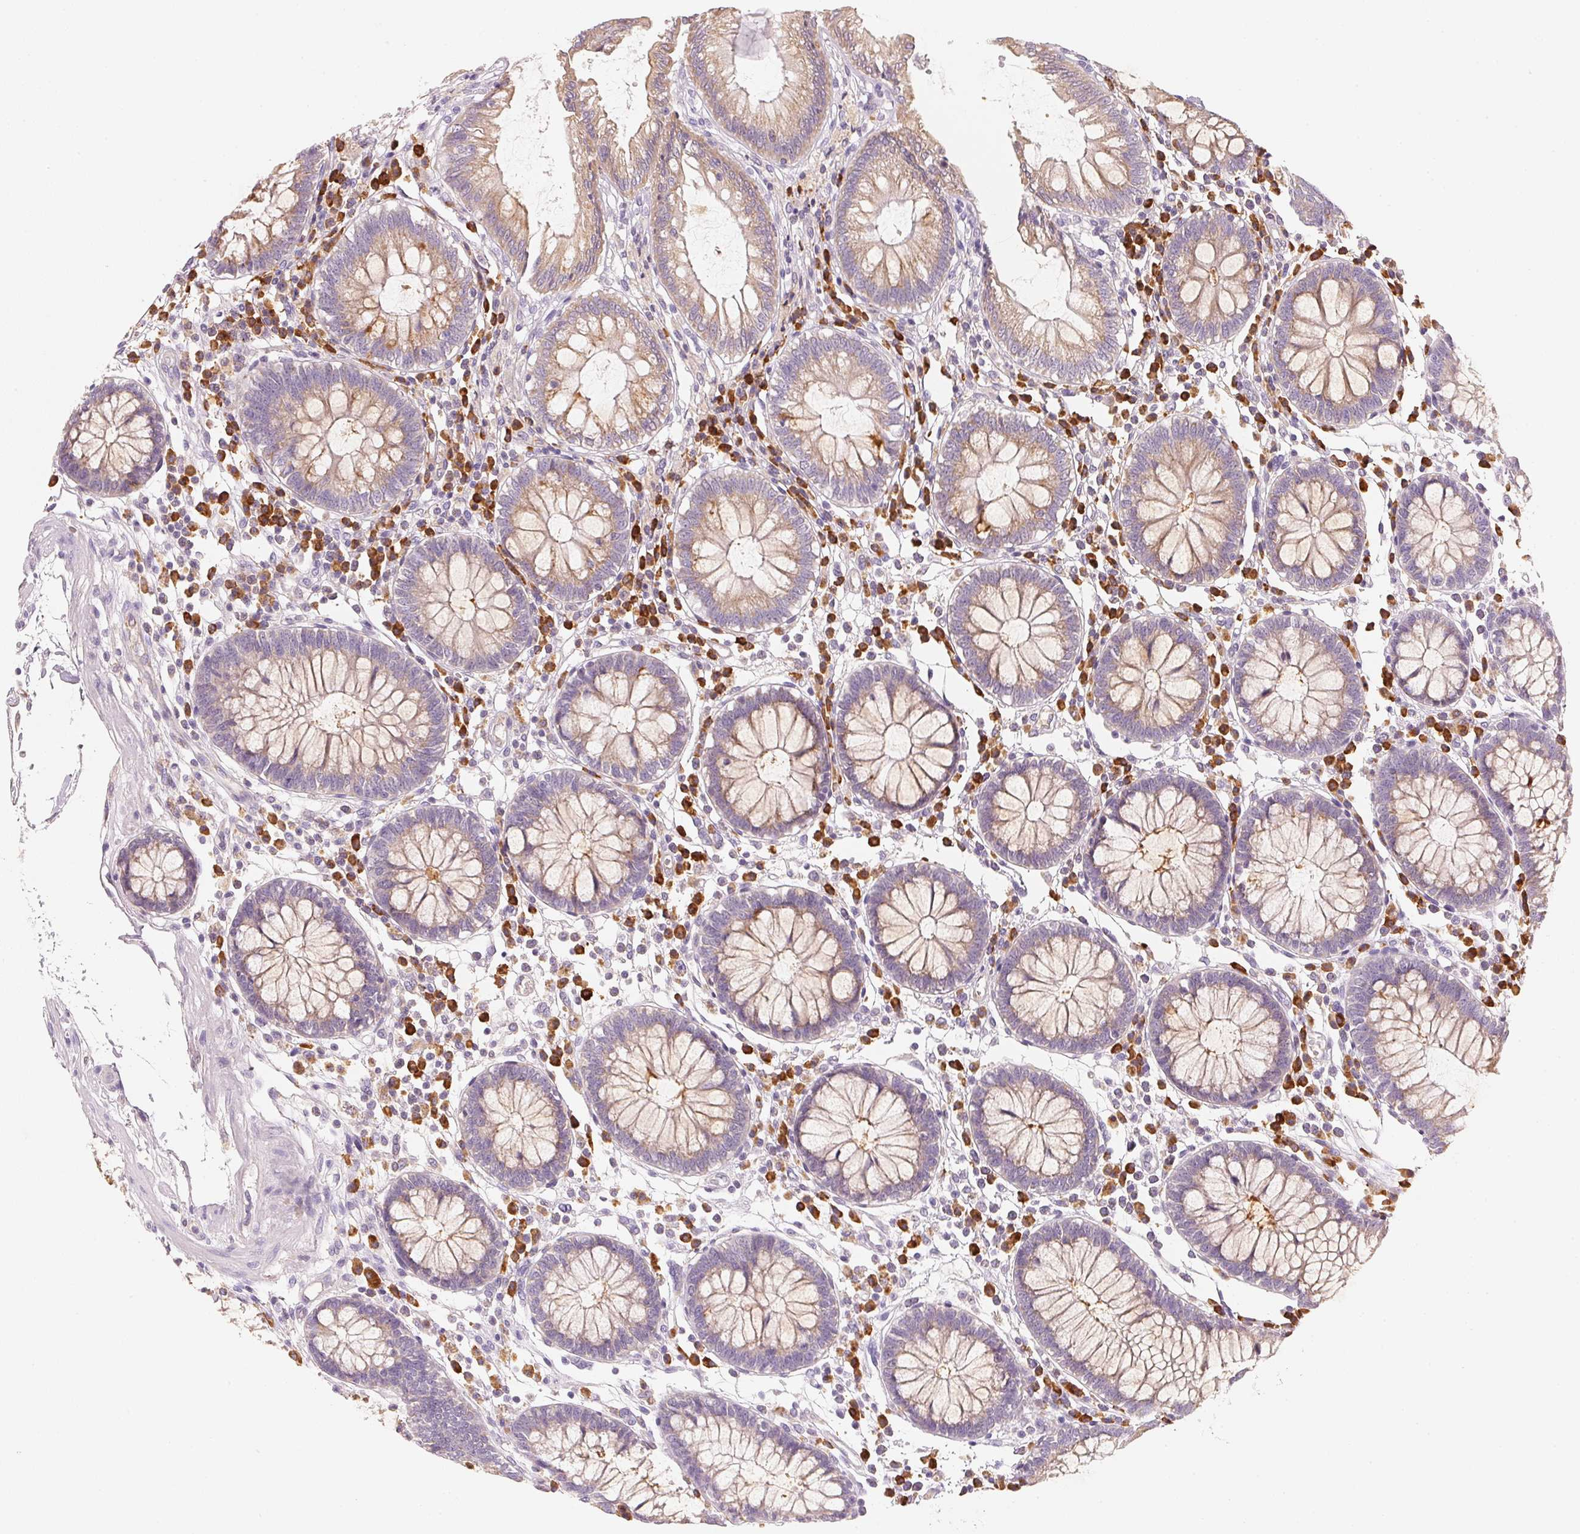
{"staining": {"intensity": "negative", "quantity": "none", "location": "none"}, "tissue": "colon", "cell_type": "Endothelial cells", "image_type": "normal", "snomed": [{"axis": "morphology", "description": "Normal tissue, NOS"}, {"axis": "morphology", "description": "Adenocarcinoma, NOS"}, {"axis": "topography", "description": "Colon"}], "caption": "Immunohistochemistry micrograph of normal colon stained for a protein (brown), which displays no positivity in endothelial cells.", "gene": "RMDN2", "patient": {"sex": "male", "age": 83}}